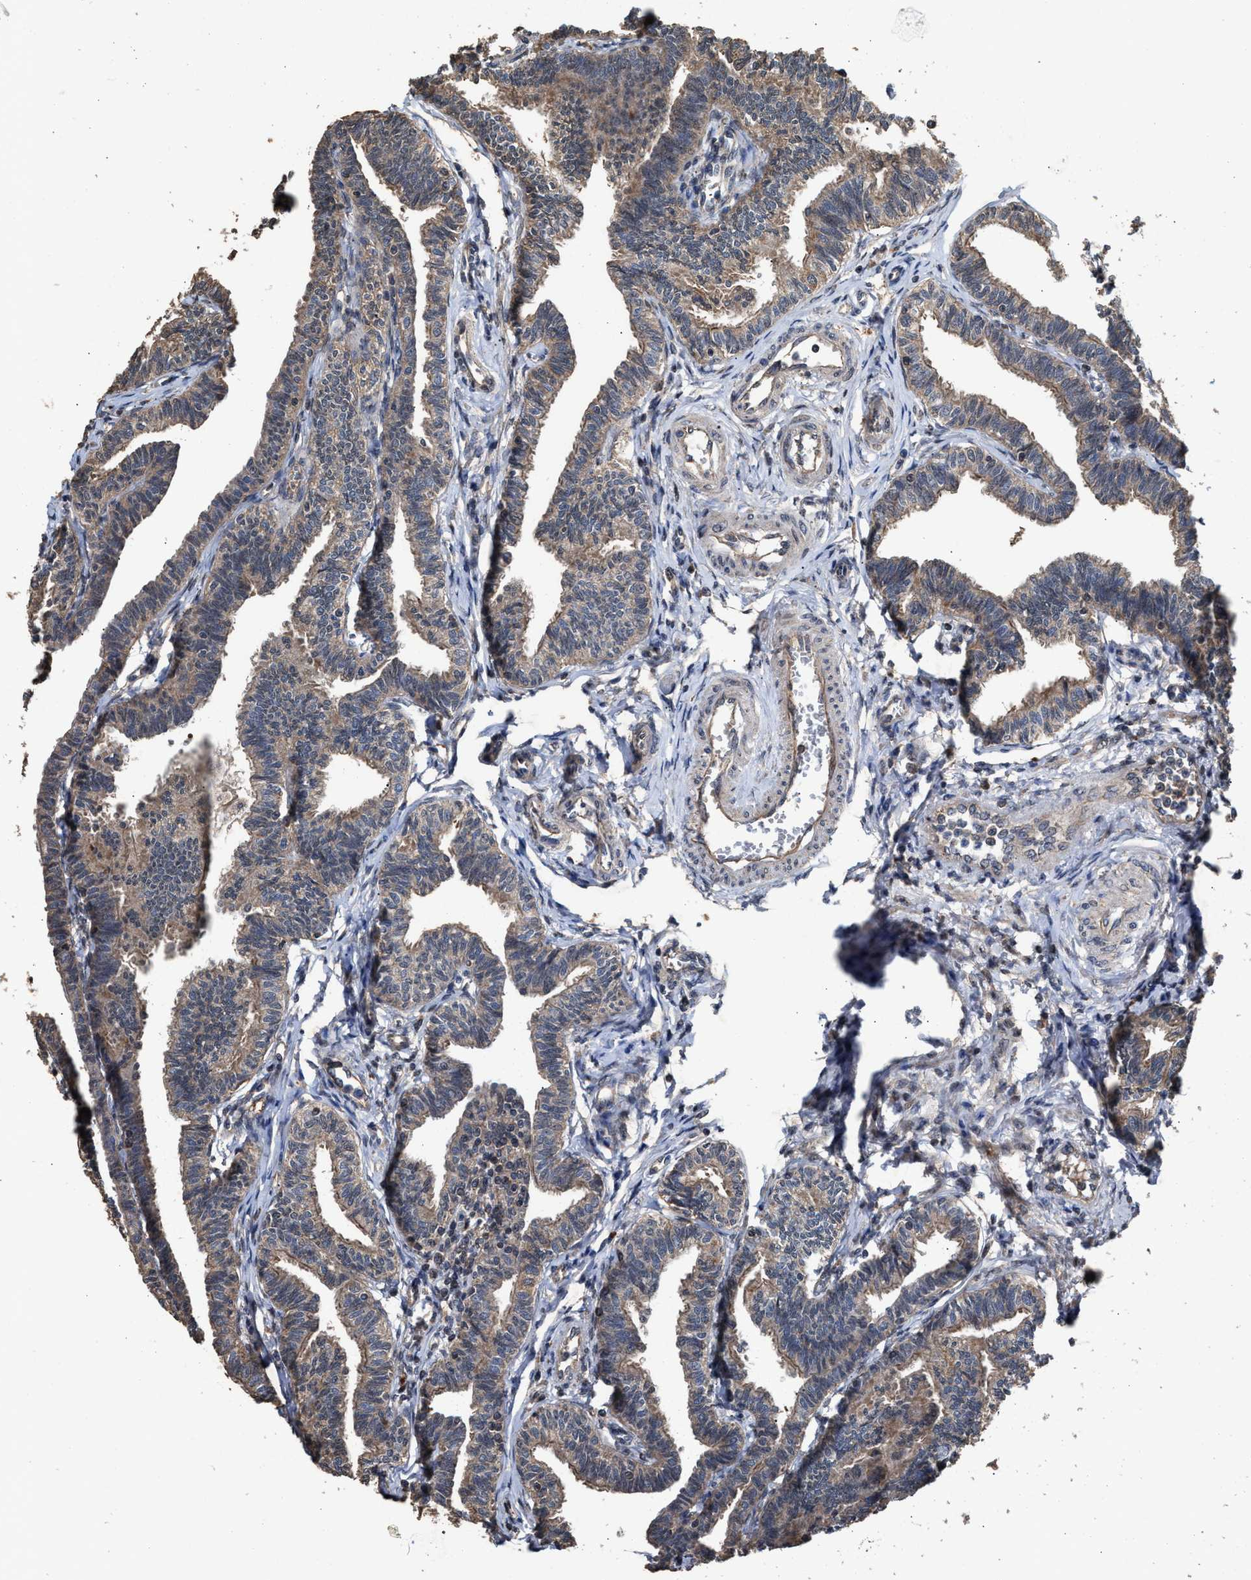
{"staining": {"intensity": "moderate", "quantity": ">75%", "location": "cytoplasmic/membranous"}, "tissue": "fallopian tube", "cell_type": "Glandular cells", "image_type": "normal", "snomed": [{"axis": "morphology", "description": "Normal tissue, NOS"}, {"axis": "topography", "description": "Fallopian tube"}, {"axis": "topography", "description": "Ovary"}], "caption": "Immunohistochemical staining of normal fallopian tube exhibits moderate cytoplasmic/membranous protein positivity in approximately >75% of glandular cells.", "gene": "ZNHIT6", "patient": {"sex": "female", "age": 23}}